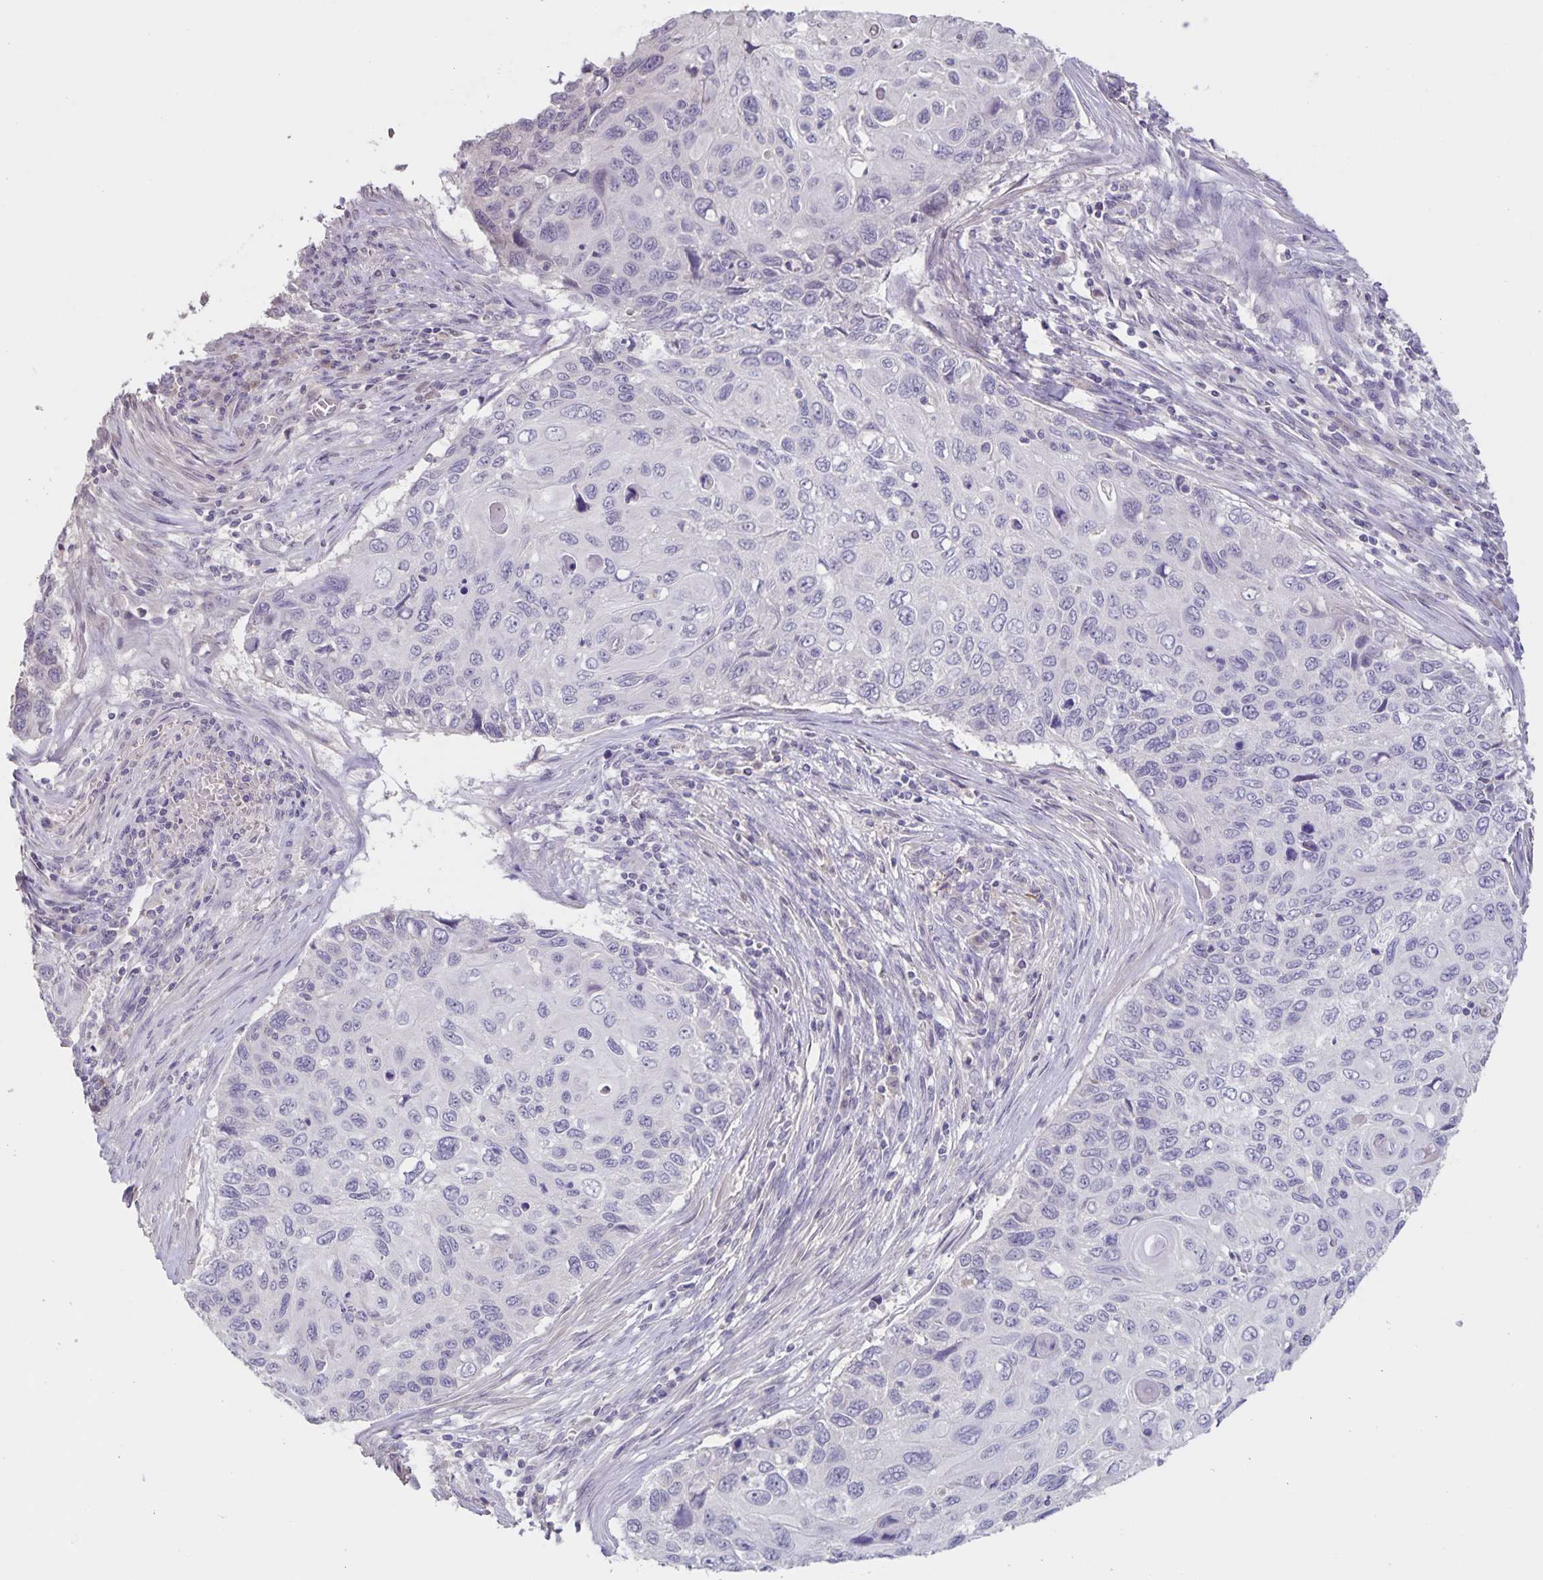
{"staining": {"intensity": "negative", "quantity": "none", "location": "none"}, "tissue": "cervical cancer", "cell_type": "Tumor cells", "image_type": "cancer", "snomed": [{"axis": "morphology", "description": "Squamous cell carcinoma, NOS"}, {"axis": "topography", "description": "Cervix"}], "caption": "Tumor cells show no significant positivity in cervical cancer.", "gene": "INSL5", "patient": {"sex": "female", "age": 70}}